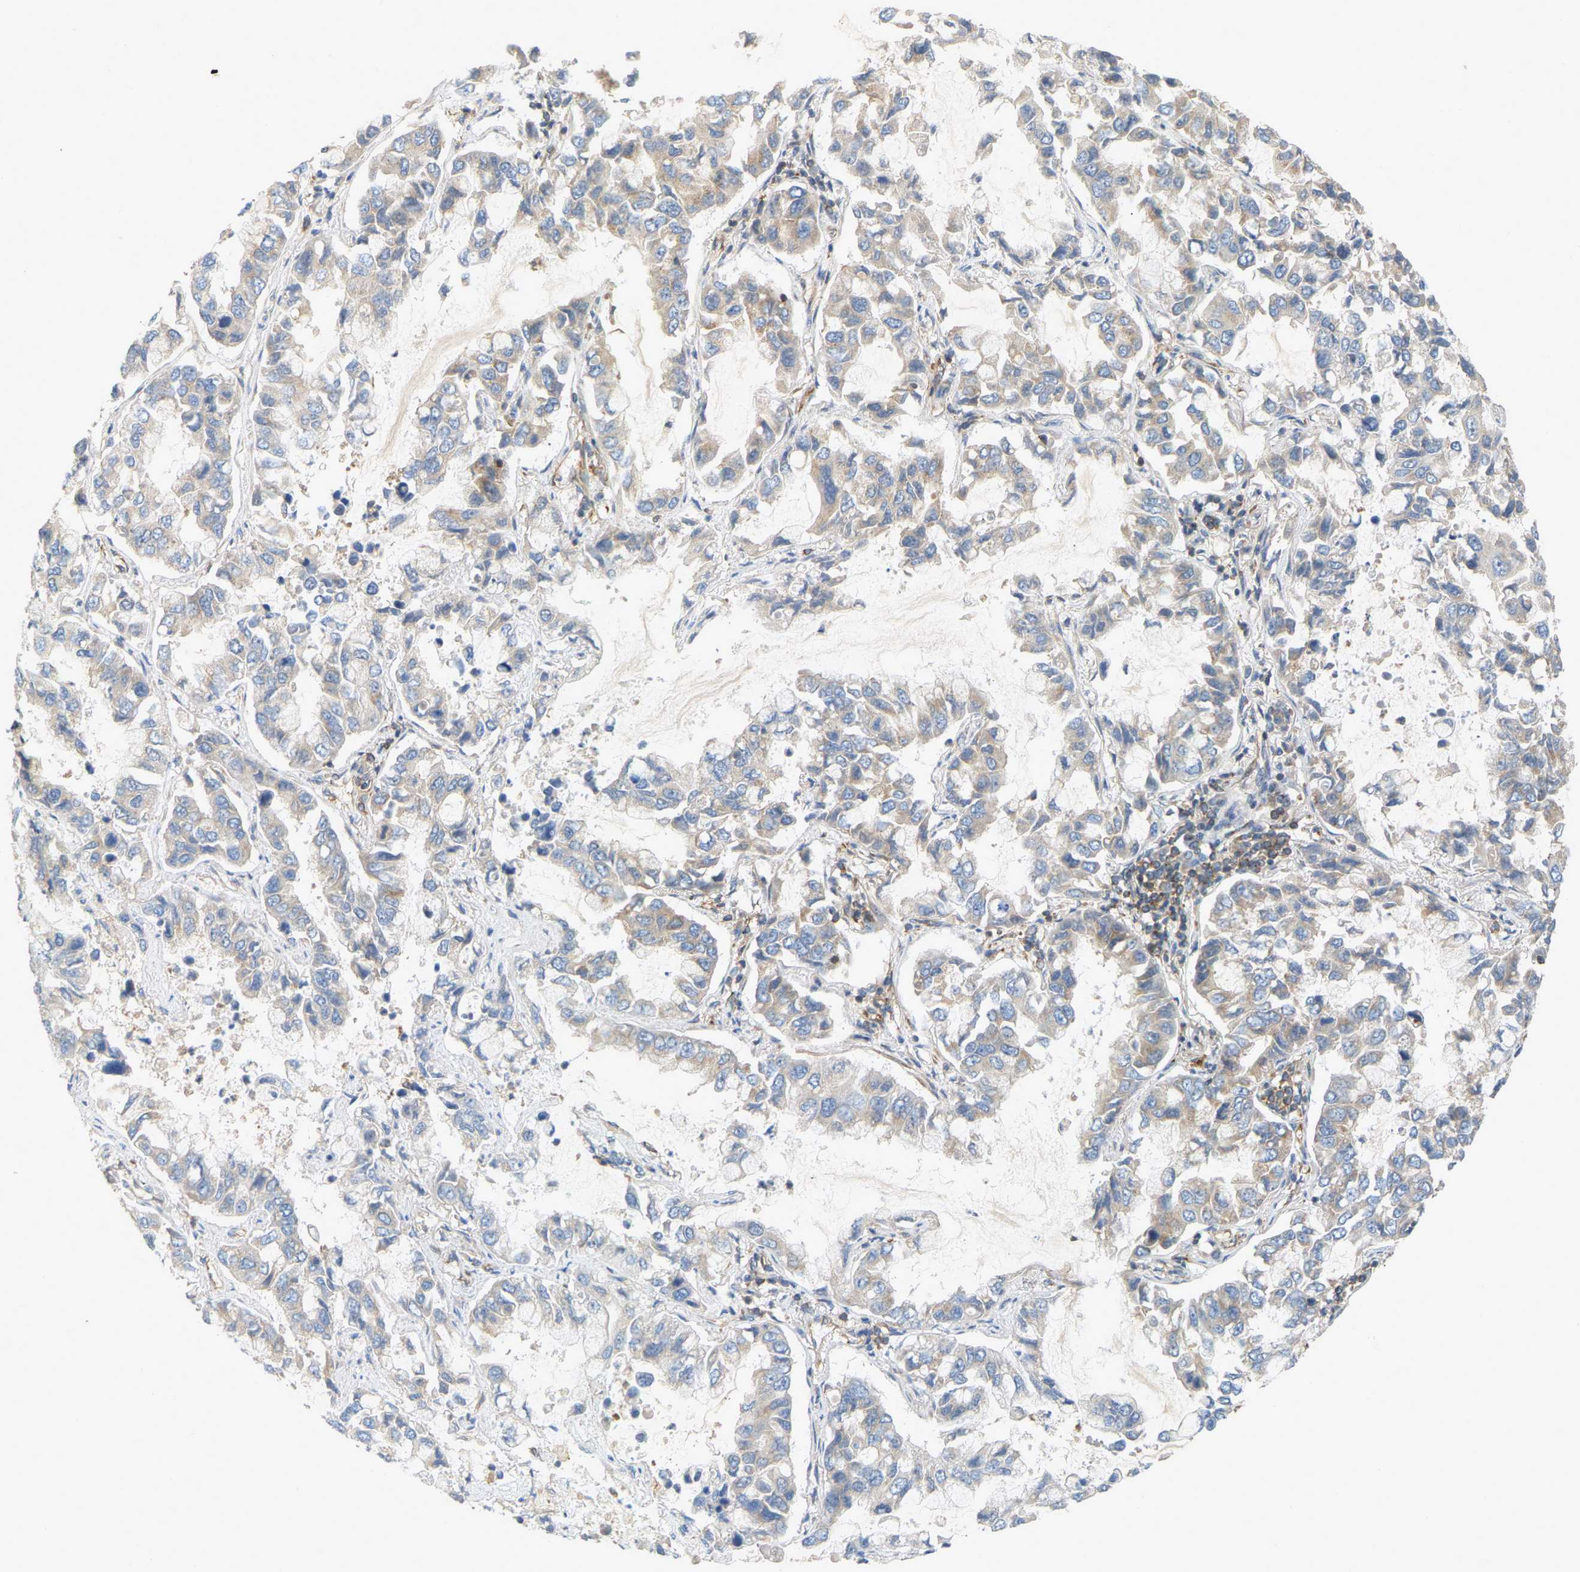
{"staining": {"intensity": "weak", "quantity": "<25%", "location": "cytoplasmic/membranous"}, "tissue": "lung cancer", "cell_type": "Tumor cells", "image_type": "cancer", "snomed": [{"axis": "morphology", "description": "Adenocarcinoma, NOS"}, {"axis": "topography", "description": "Lung"}], "caption": "High magnification brightfield microscopy of lung cancer (adenocarcinoma) stained with DAB (brown) and counterstained with hematoxylin (blue): tumor cells show no significant expression.", "gene": "AKAP13", "patient": {"sex": "male", "age": 64}}